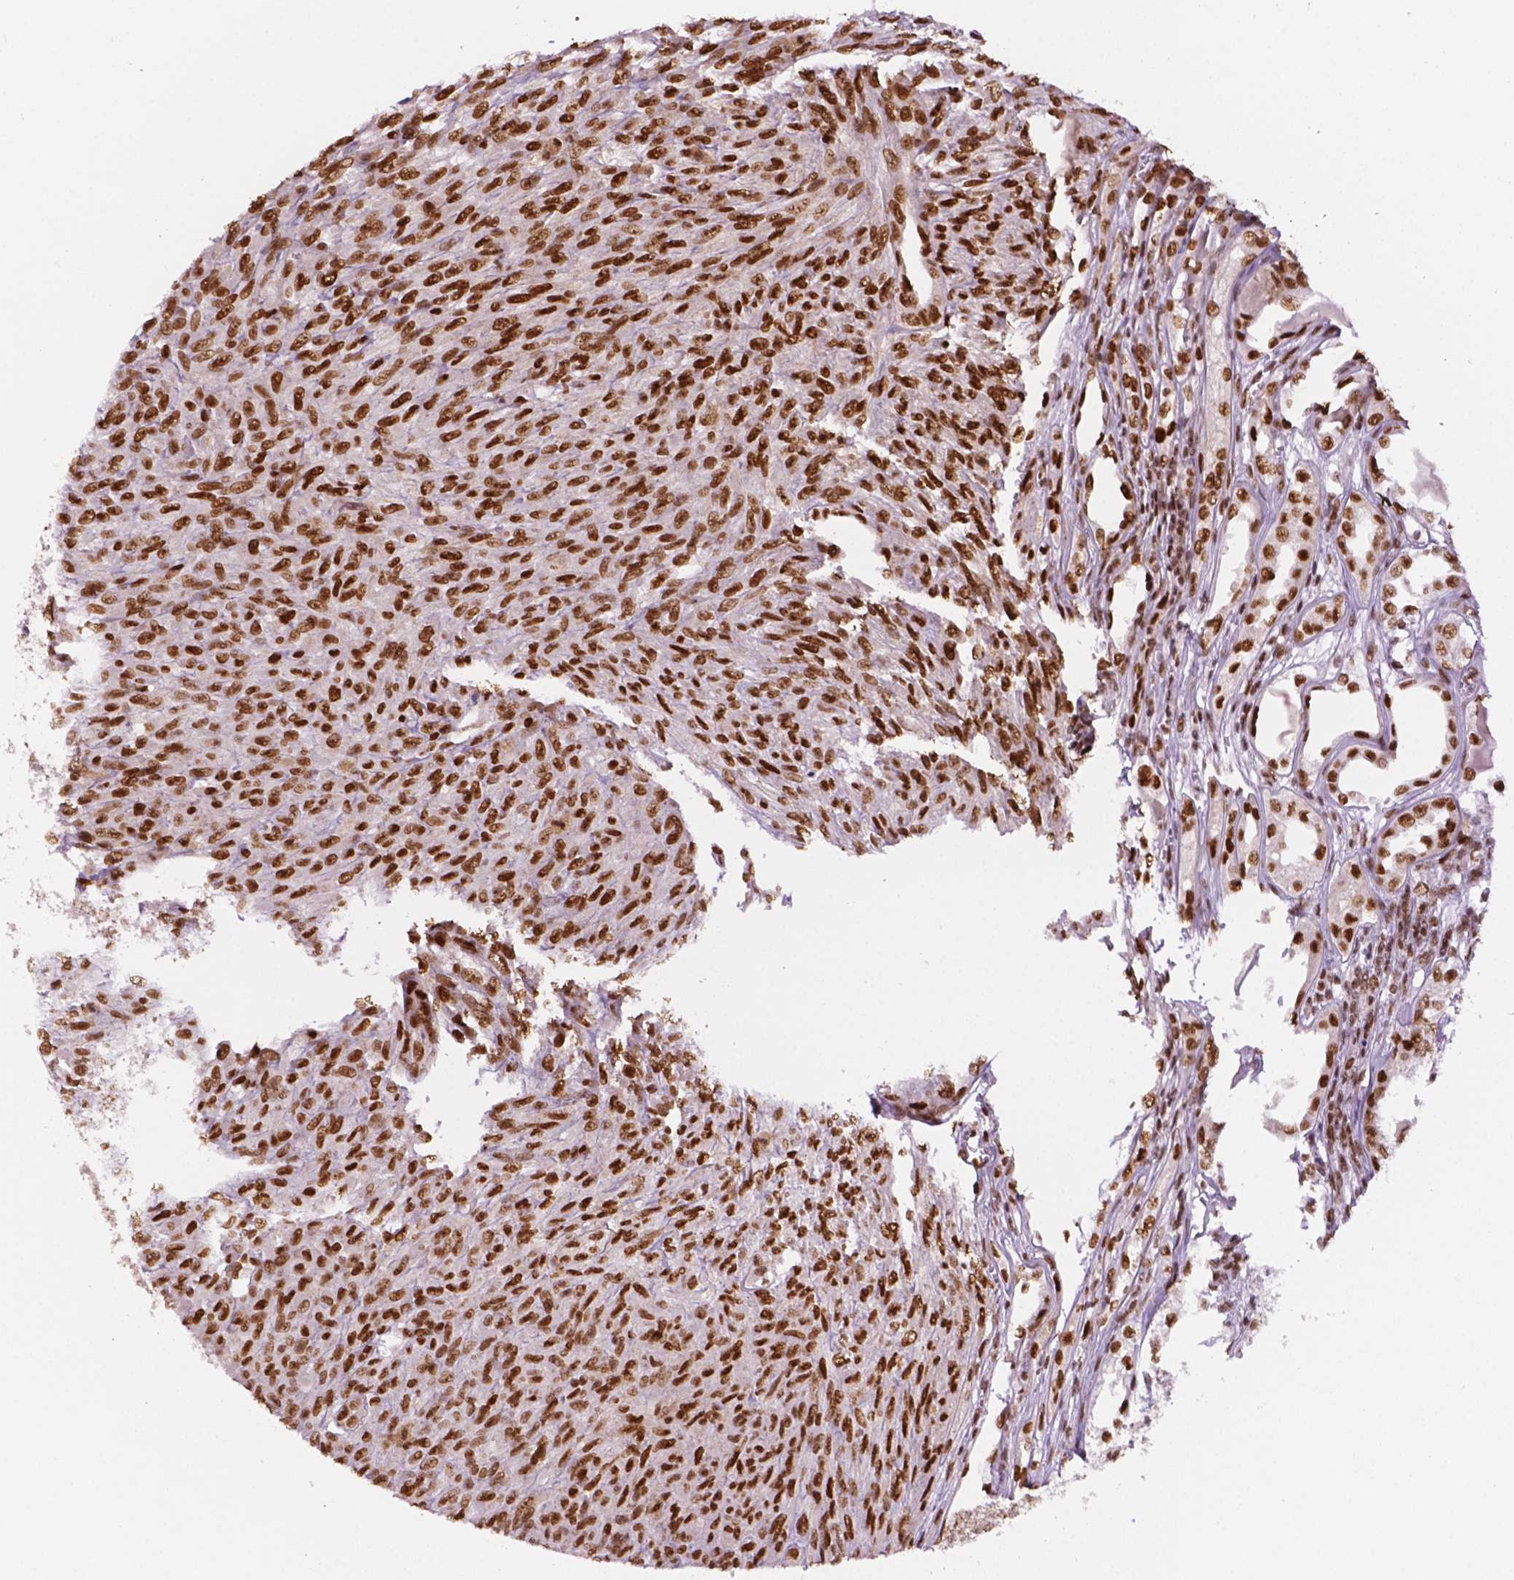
{"staining": {"intensity": "moderate", "quantity": ">75%", "location": "nuclear"}, "tissue": "renal cancer", "cell_type": "Tumor cells", "image_type": "cancer", "snomed": [{"axis": "morphology", "description": "Adenocarcinoma, NOS"}, {"axis": "topography", "description": "Kidney"}], "caption": "The immunohistochemical stain shows moderate nuclear staining in tumor cells of renal adenocarcinoma tissue.", "gene": "MLH1", "patient": {"sex": "male", "age": 58}}